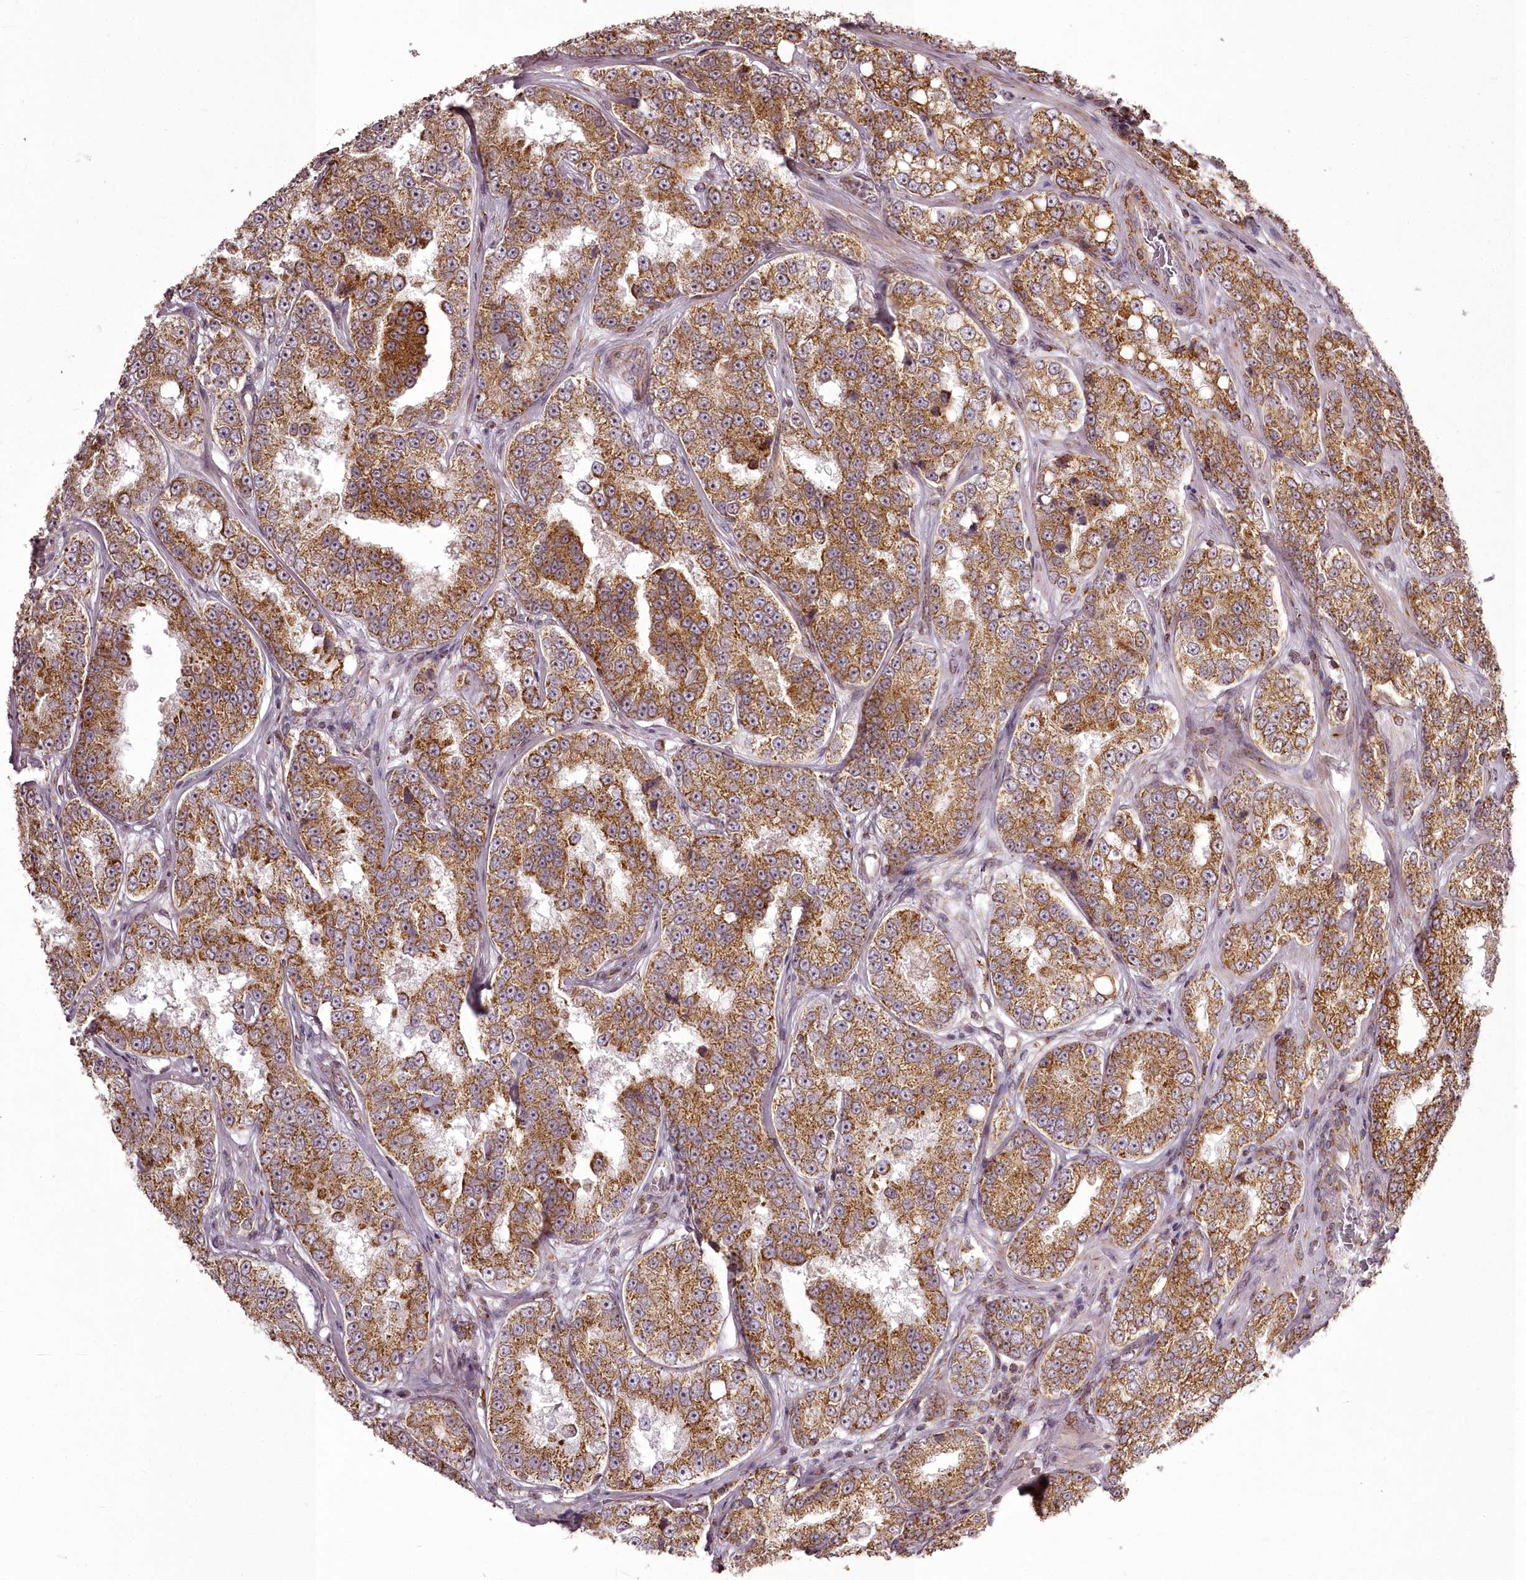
{"staining": {"intensity": "moderate", "quantity": ">75%", "location": "cytoplasmic/membranous"}, "tissue": "prostate cancer", "cell_type": "Tumor cells", "image_type": "cancer", "snomed": [{"axis": "morphology", "description": "Normal tissue, NOS"}, {"axis": "morphology", "description": "Adenocarcinoma, High grade"}, {"axis": "topography", "description": "Prostate"}], "caption": "Human prostate cancer stained with a protein marker displays moderate staining in tumor cells.", "gene": "CHCHD2", "patient": {"sex": "male", "age": 83}}